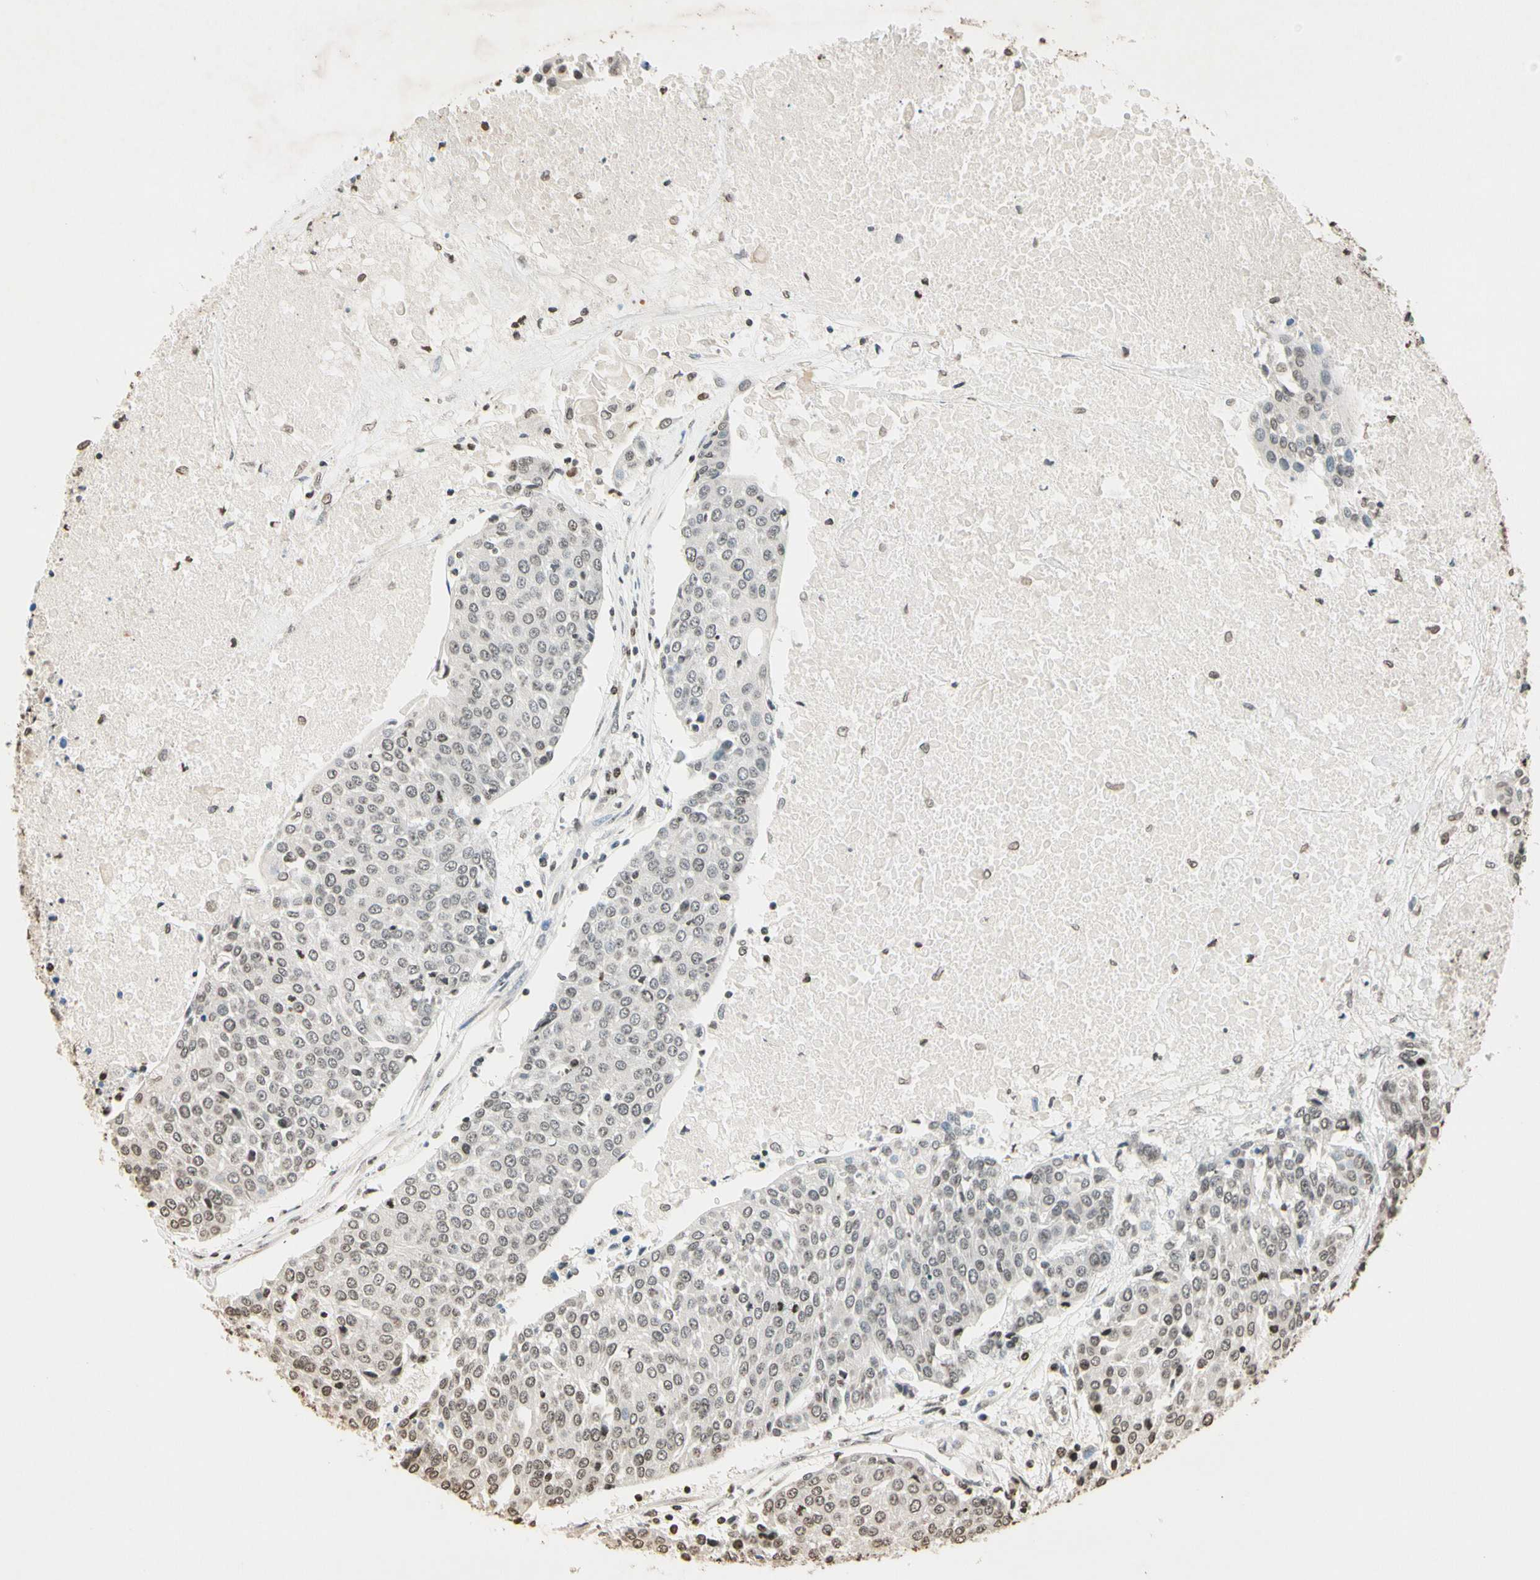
{"staining": {"intensity": "negative", "quantity": "none", "location": "none"}, "tissue": "urothelial cancer", "cell_type": "Tumor cells", "image_type": "cancer", "snomed": [{"axis": "morphology", "description": "Urothelial carcinoma, High grade"}, {"axis": "topography", "description": "Urinary bladder"}], "caption": "An image of human urothelial cancer is negative for staining in tumor cells. (DAB IHC with hematoxylin counter stain).", "gene": "TOP1", "patient": {"sex": "female", "age": 85}}